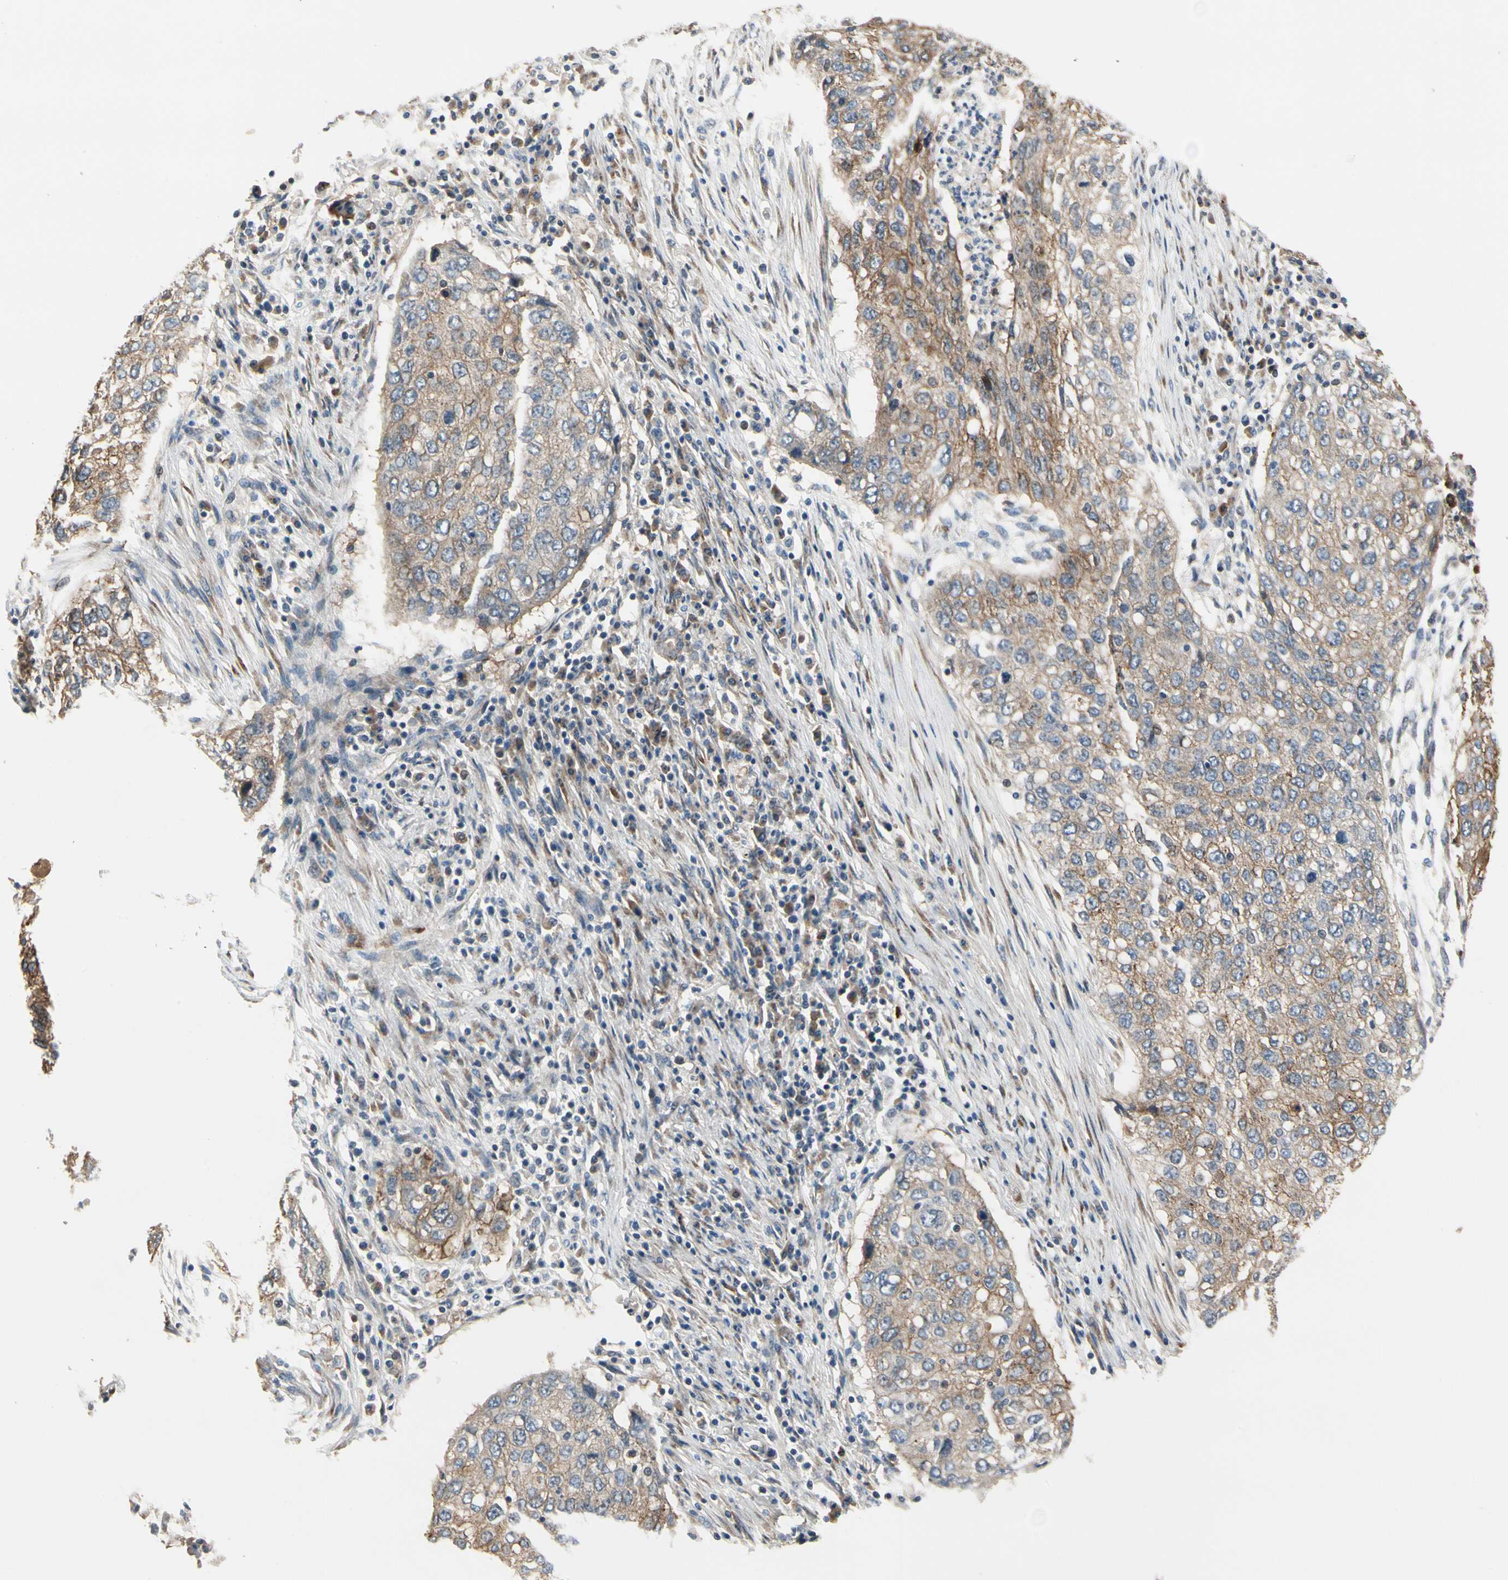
{"staining": {"intensity": "moderate", "quantity": "25%-75%", "location": "cytoplasmic/membranous"}, "tissue": "lung cancer", "cell_type": "Tumor cells", "image_type": "cancer", "snomed": [{"axis": "morphology", "description": "Squamous cell carcinoma, NOS"}, {"axis": "topography", "description": "Lung"}], "caption": "An image of lung cancer (squamous cell carcinoma) stained for a protein demonstrates moderate cytoplasmic/membranous brown staining in tumor cells.", "gene": "CGREF1", "patient": {"sex": "female", "age": 63}}